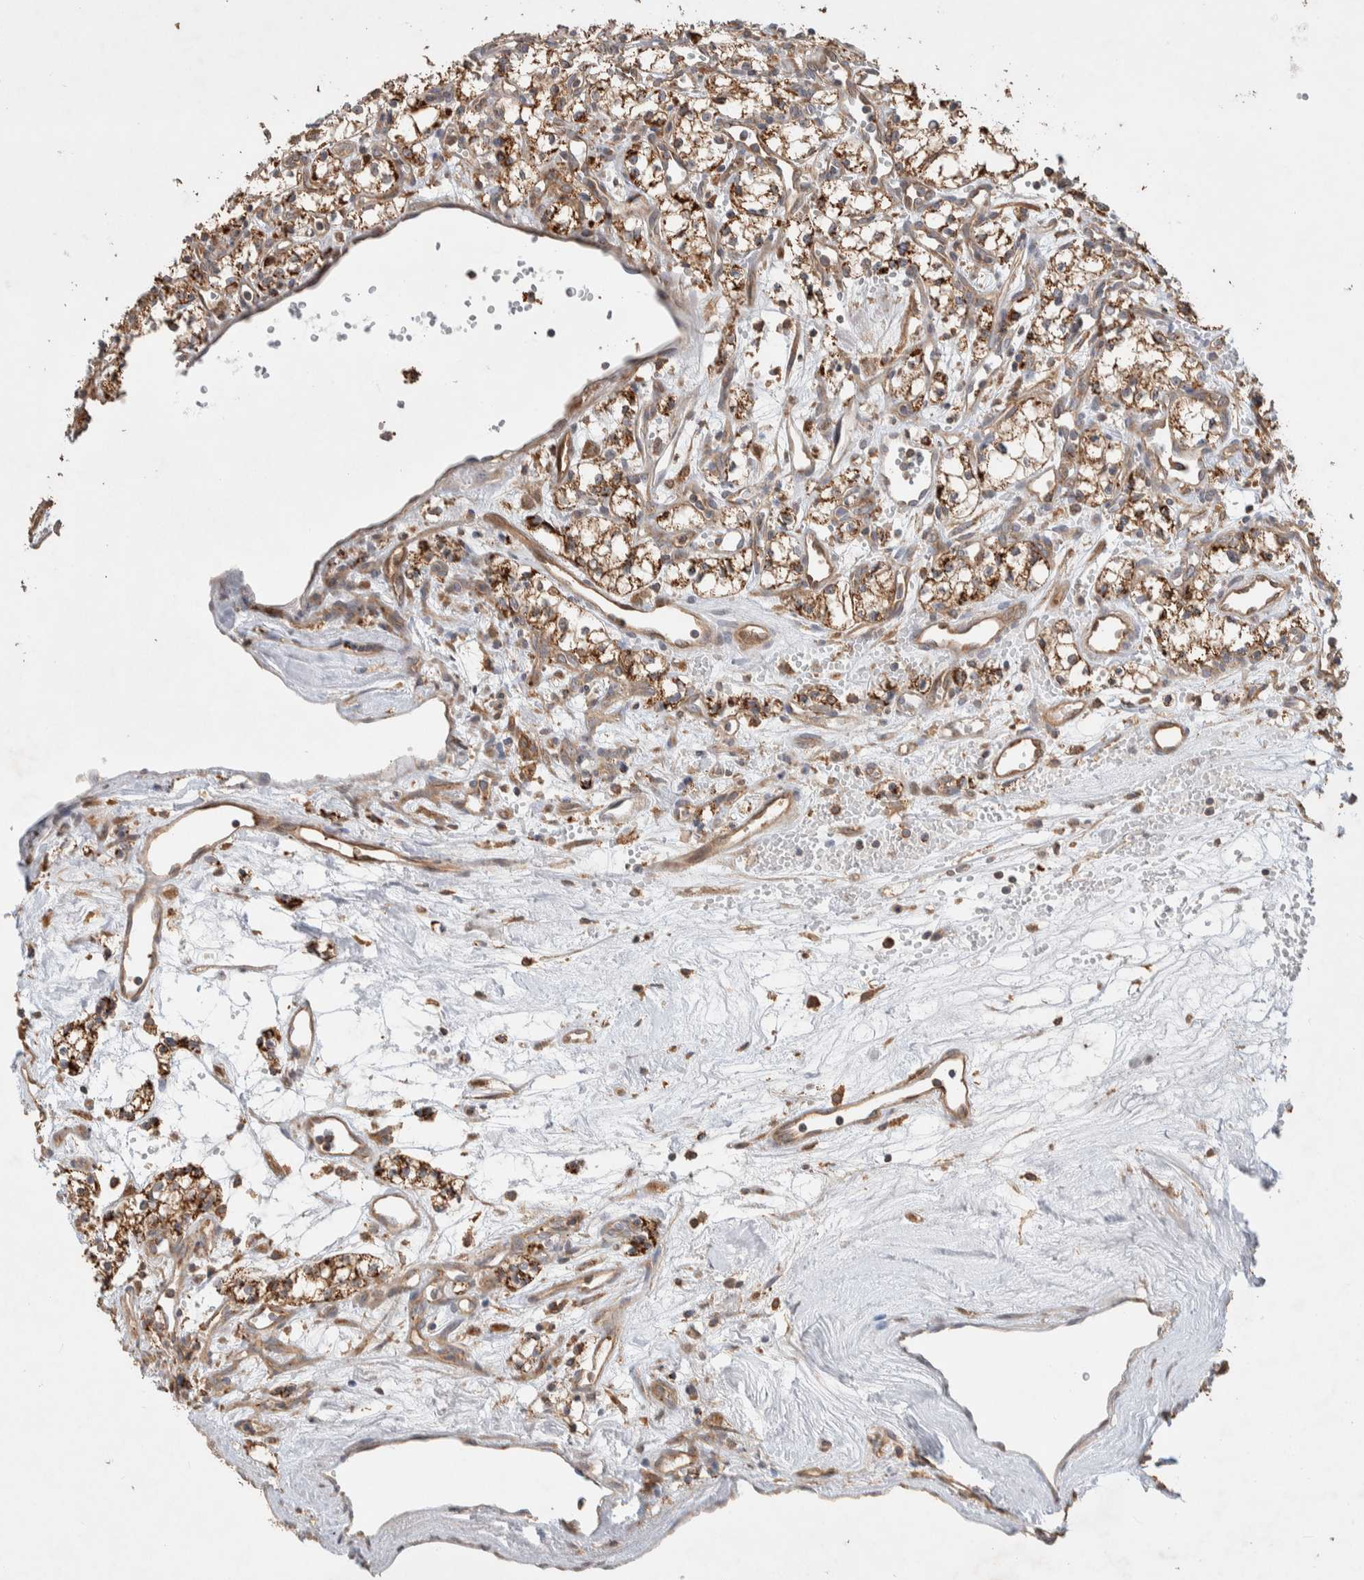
{"staining": {"intensity": "moderate", "quantity": ">75%", "location": "cytoplasmic/membranous"}, "tissue": "renal cancer", "cell_type": "Tumor cells", "image_type": "cancer", "snomed": [{"axis": "morphology", "description": "Adenocarcinoma, NOS"}, {"axis": "topography", "description": "Kidney"}], "caption": "DAB (3,3'-diaminobenzidine) immunohistochemical staining of human renal cancer (adenocarcinoma) reveals moderate cytoplasmic/membranous protein staining in about >75% of tumor cells.", "gene": "DEPTOR", "patient": {"sex": "male", "age": 59}}